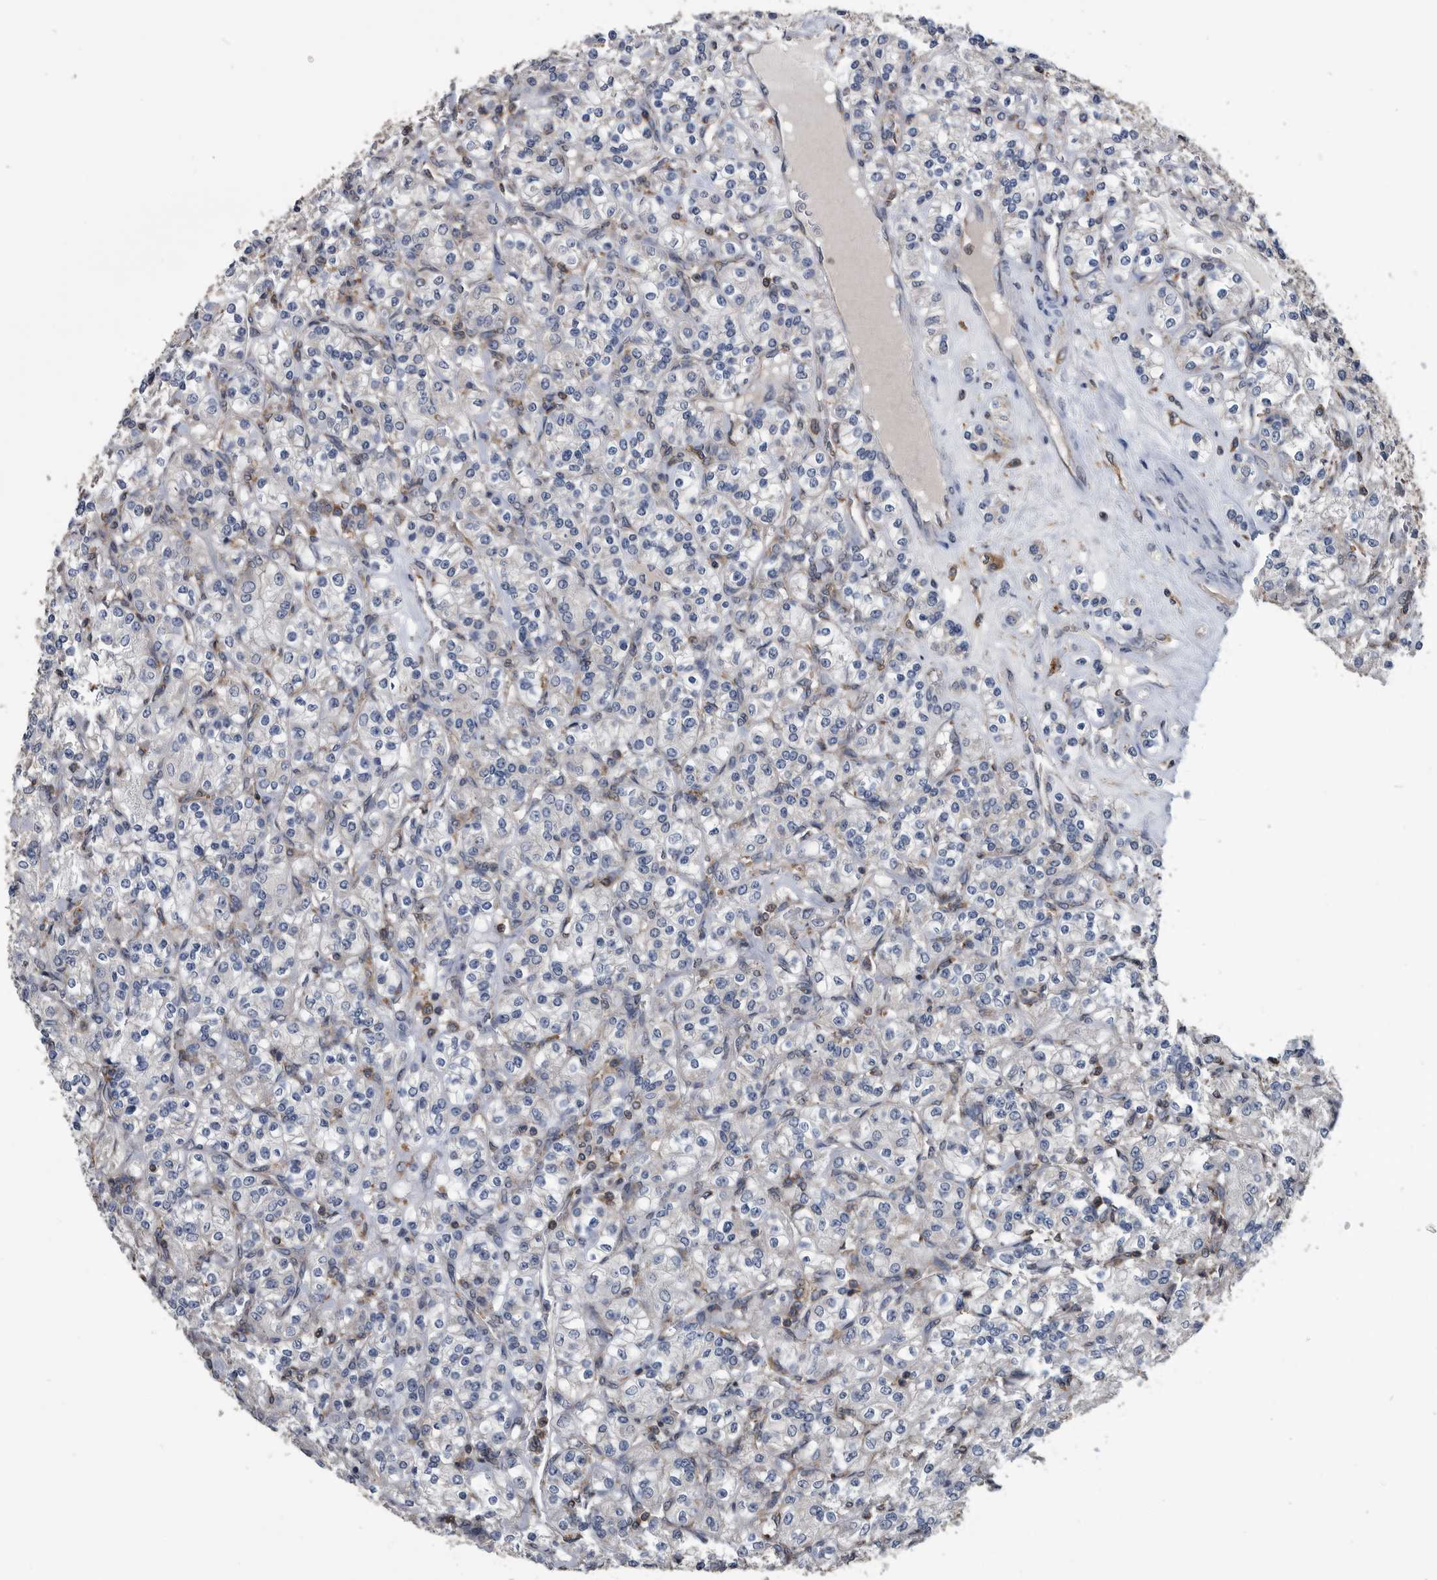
{"staining": {"intensity": "negative", "quantity": "none", "location": "none"}, "tissue": "renal cancer", "cell_type": "Tumor cells", "image_type": "cancer", "snomed": [{"axis": "morphology", "description": "Adenocarcinoma, NOS"}, {"axis": "topography", "description": "Kidney"}], "caption": "An immunohistochemistry histopathology image of adenocarcinoma (renal) is shown. There is no staining in tumor cells of adenocarcinoma (renal).", "gene": "NRBP1", "patient": {"sex": "male", "age": 77}}